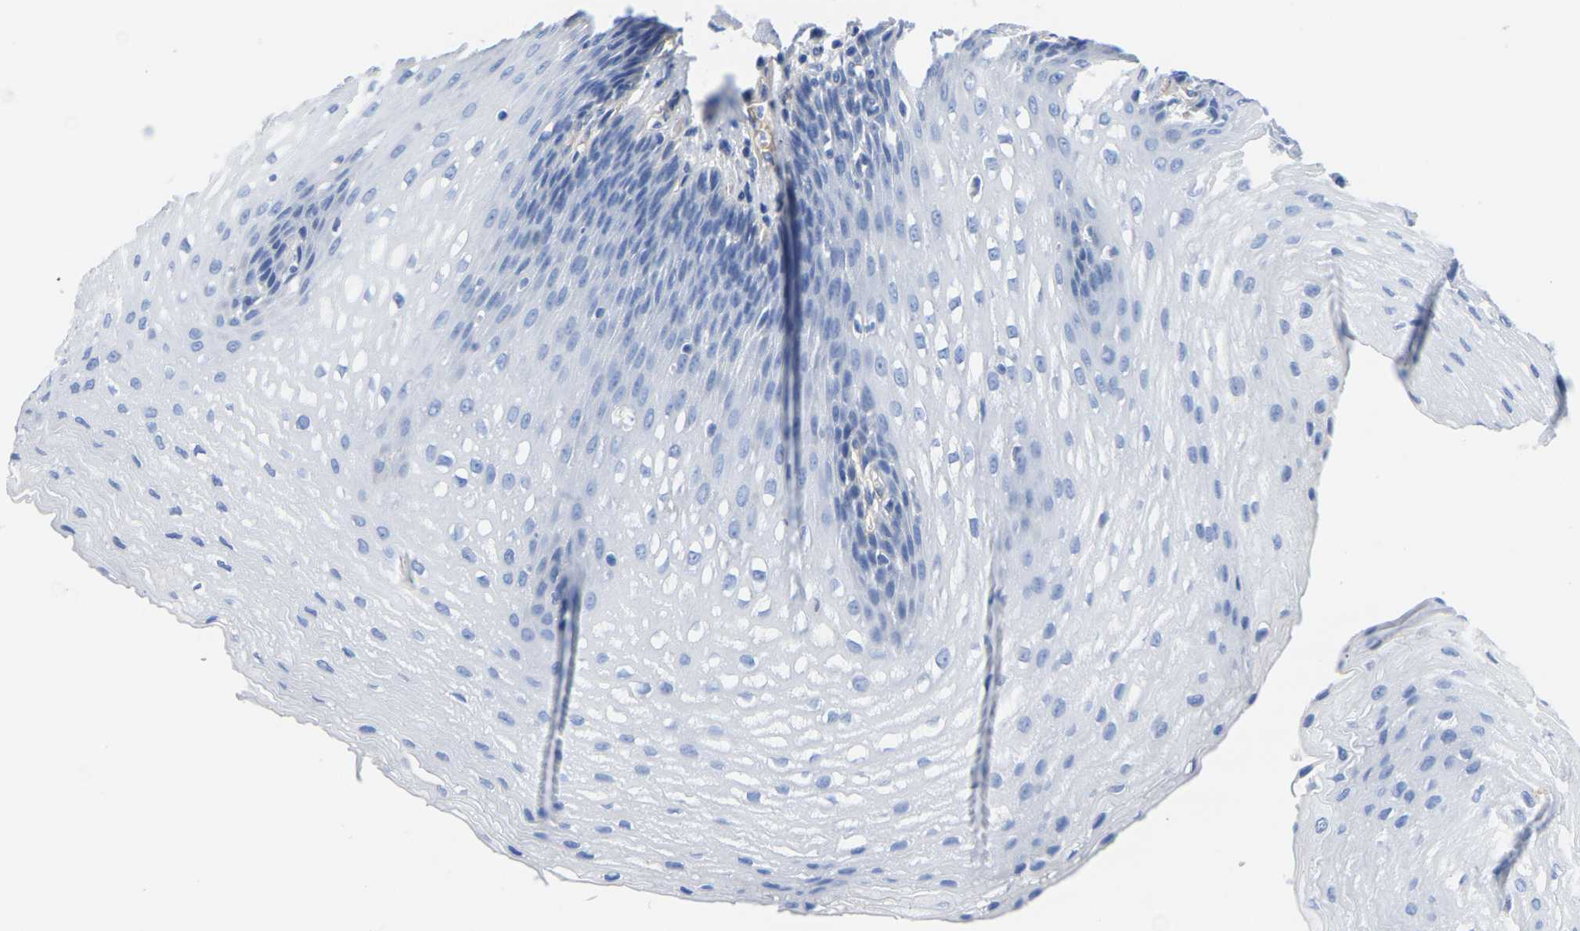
{"staining": {"intensity": "negative", "quantity": "none", "location": "none"}, "tissue": "esophagus", "cell_type": "Squamous epithelial cells", "image_type": "normal", "snomed": [{"axis": "morphology", "description": "Normal tissue, NOS"}, {"axis": "topography", "description": "Esophagus"}], "caption": "Immunohistochemistry (IHC) micrograph of unremarkable esophagus: esophagus stained with DAB displays no significant protein positivity in squamous epithelial cells.", "gene": "SLC45A3", "patient": {"sex": "male", "age": 48}}